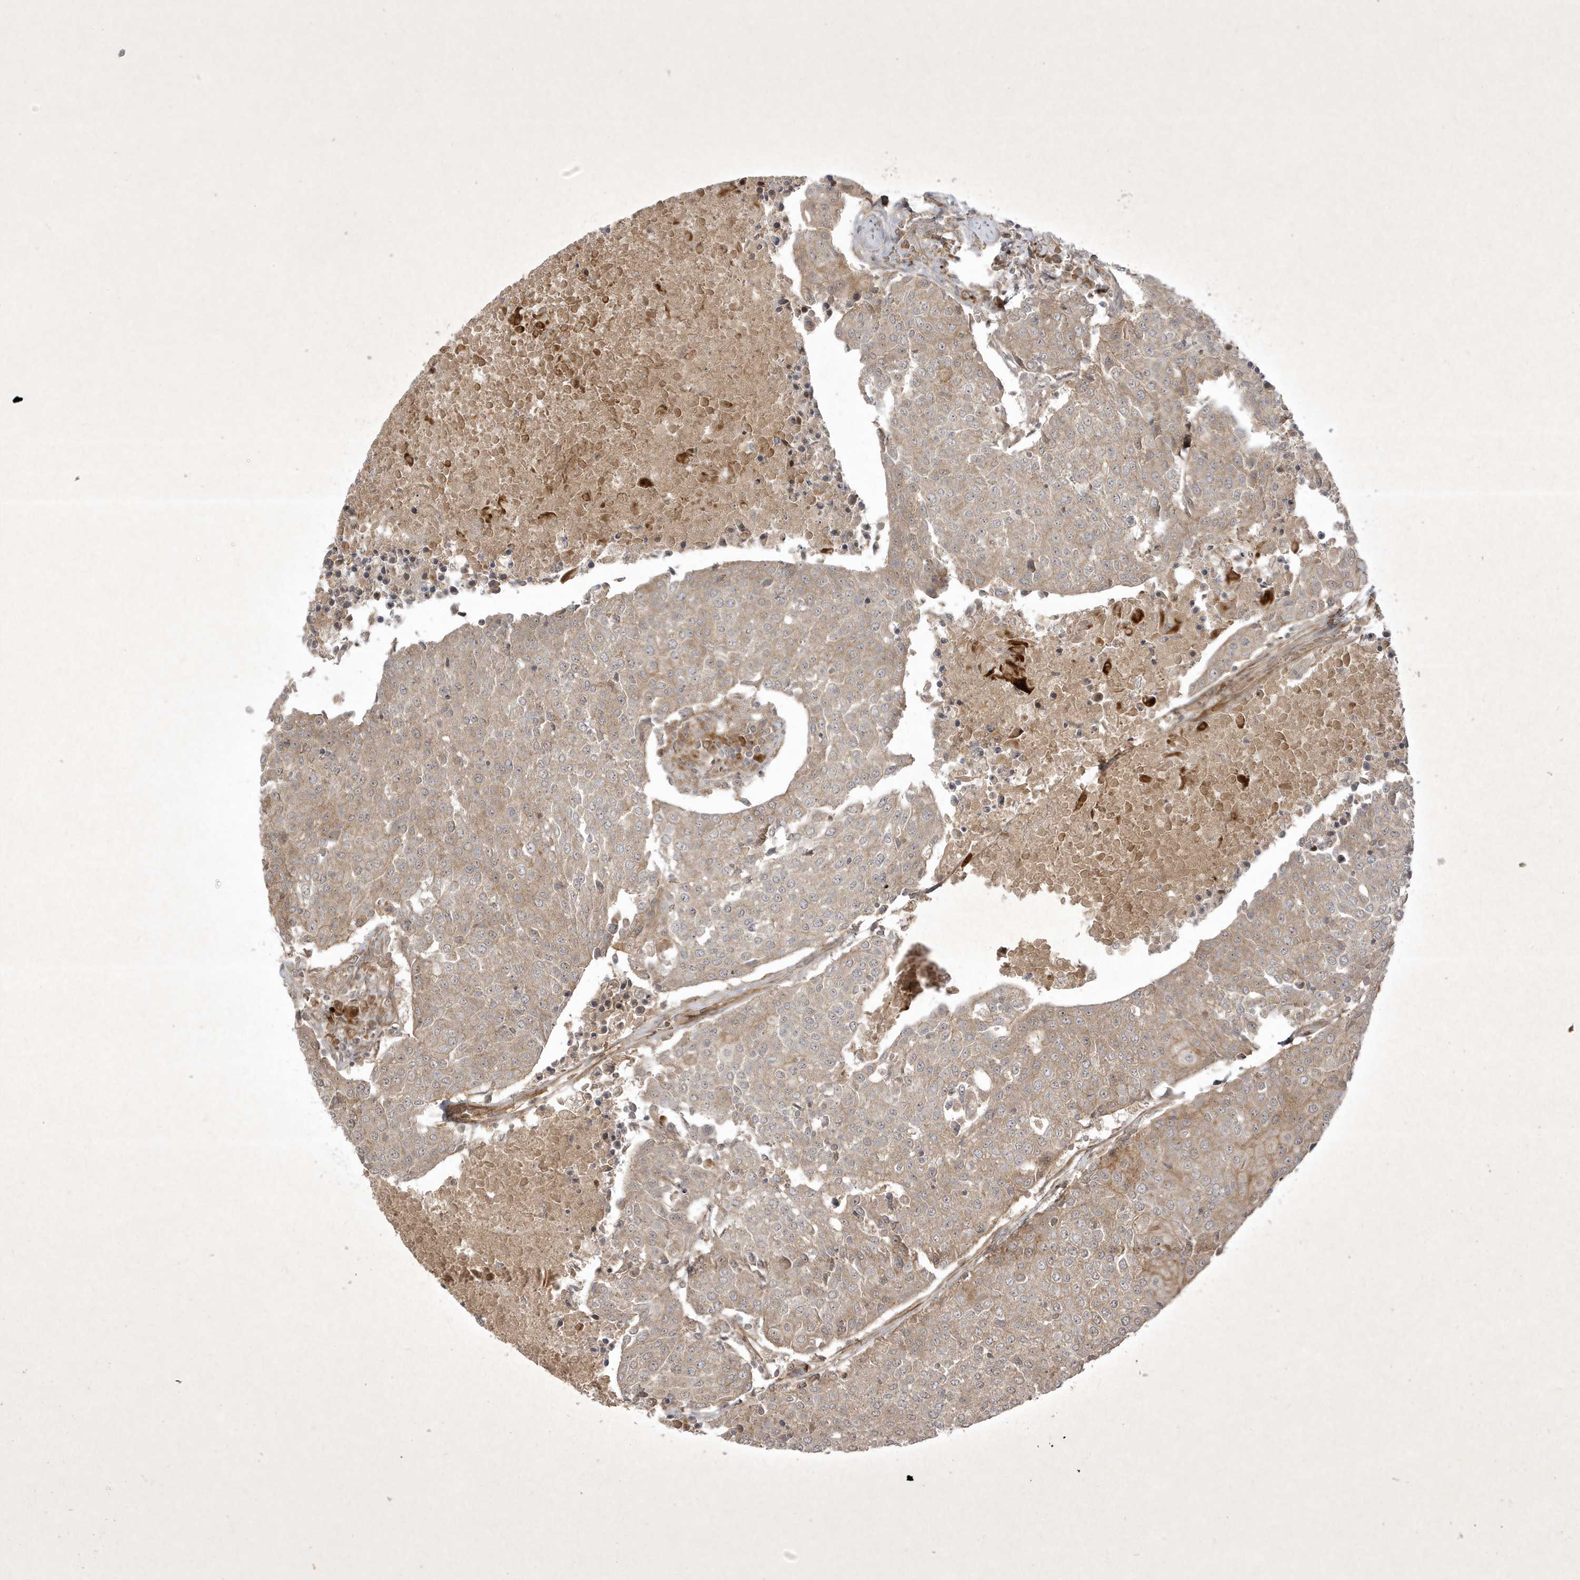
{"staining": {"intensity": "weak", "quantity": ">75%", "location": "cytoplasmic/membranous"}, "tissue": "urothelial cancer", "cell_type": "Tumor cells", "image_type": "cancer", "snomed": [{"axis": "morphology", "description": "Urothelial carcinoma, High grade"}, {"axis": "topography", "description": "Urinary bladder"}], "caption": "Immunohistochemical staining of human urothelial carcinoma (high-grade) shows weak cytoplasmic/membranous protein expression in approximately >75% of tumor cells.", "gene": "FAM83C", "patient": {"sex": "female", "age": 85}}